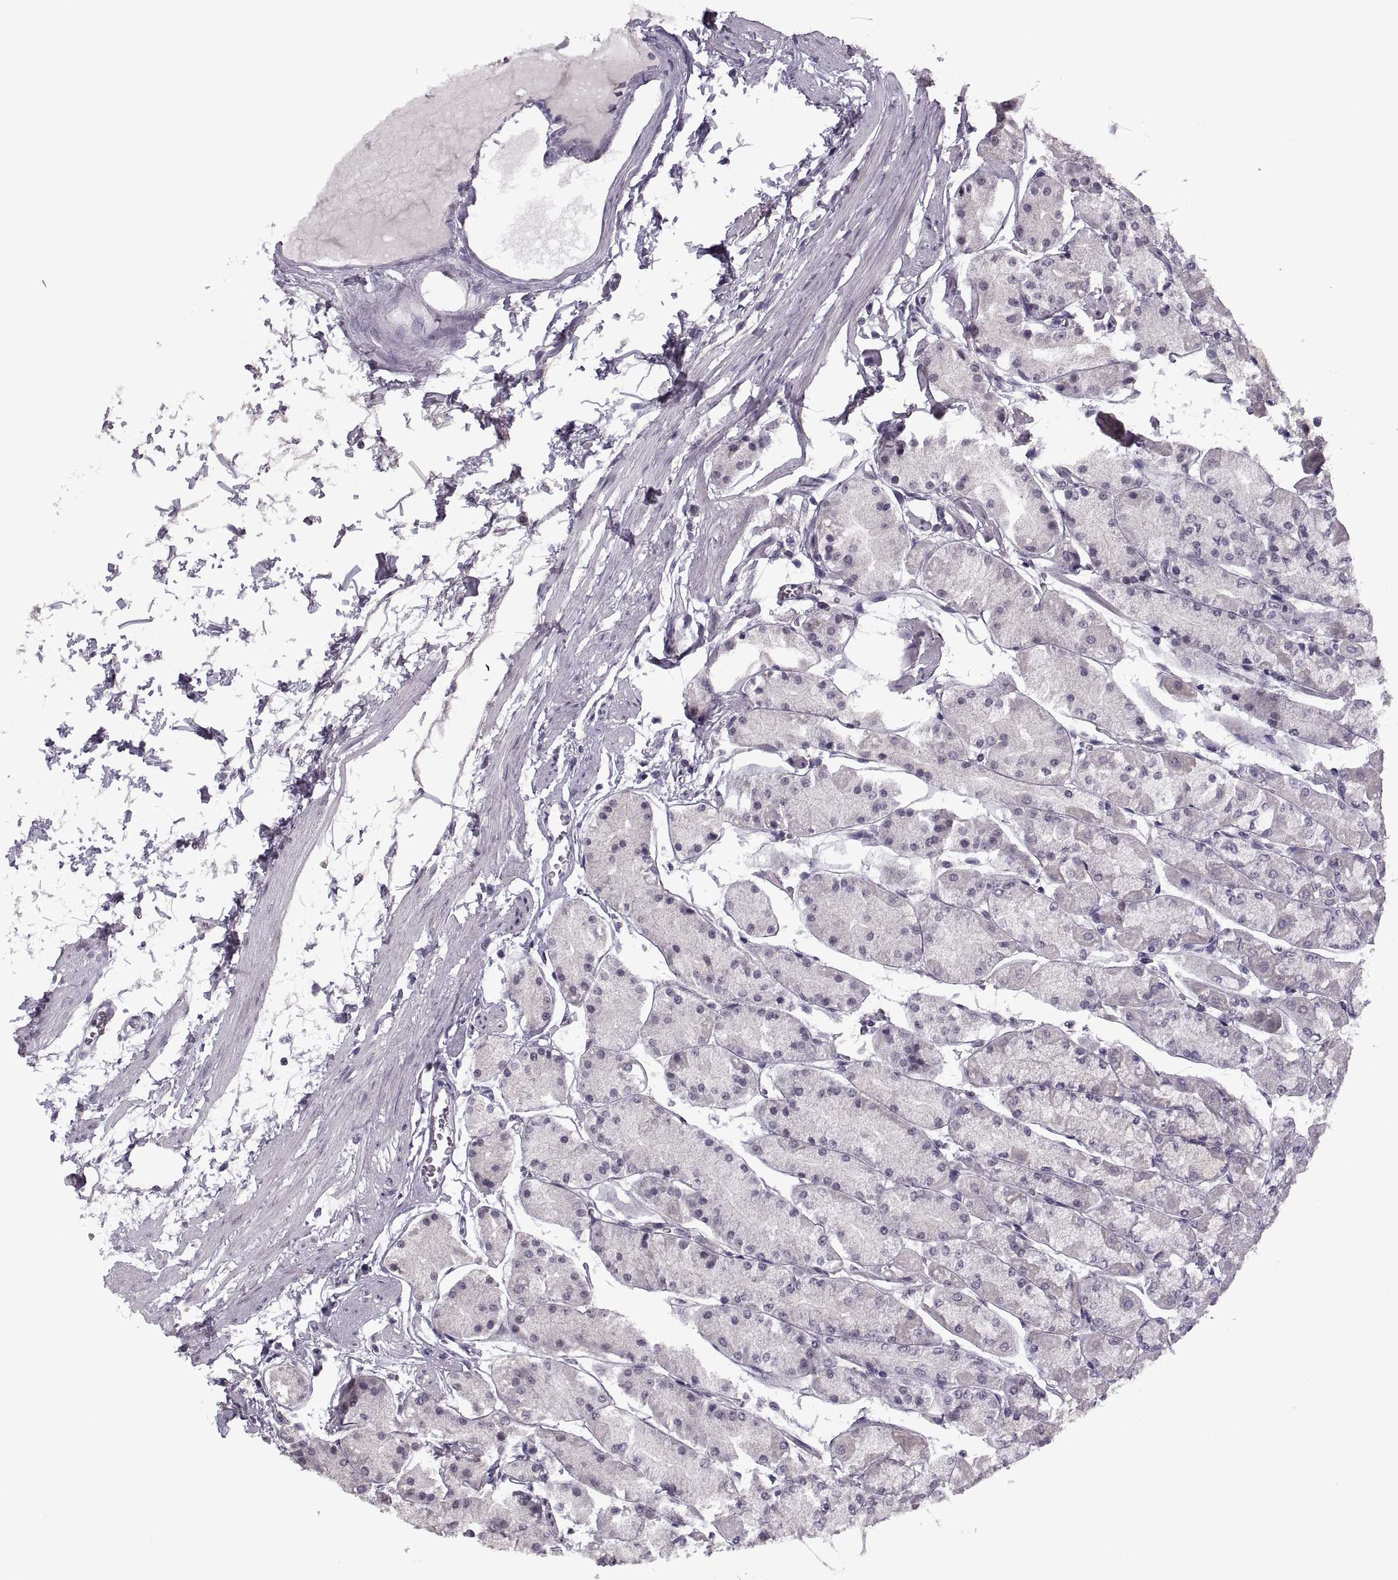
{"staining": {"intensity": "negative", "quantity": "none", "location": "none"}, "tissue": "stomach", "cell_type": "Glandular cells", "image_type": "normal", "snomed": [{"axis": "morphology", "description": "Normal tissue, NOS"}, {"axis": "topography", "description": "Stomach, upper"}], "caption": "Immunohistochemistry (IHC) photomicrograph of benign stomach: stomach stained with DAB demonstrates no significant protein staining in glandular cells. (DAB (3,3'-diaminobenzidine) immunohistochemistry (IHC) with hematoxylin counter stain).", "gene": "PAGE2B", "patient": {"sex": "male", "age": 60}}